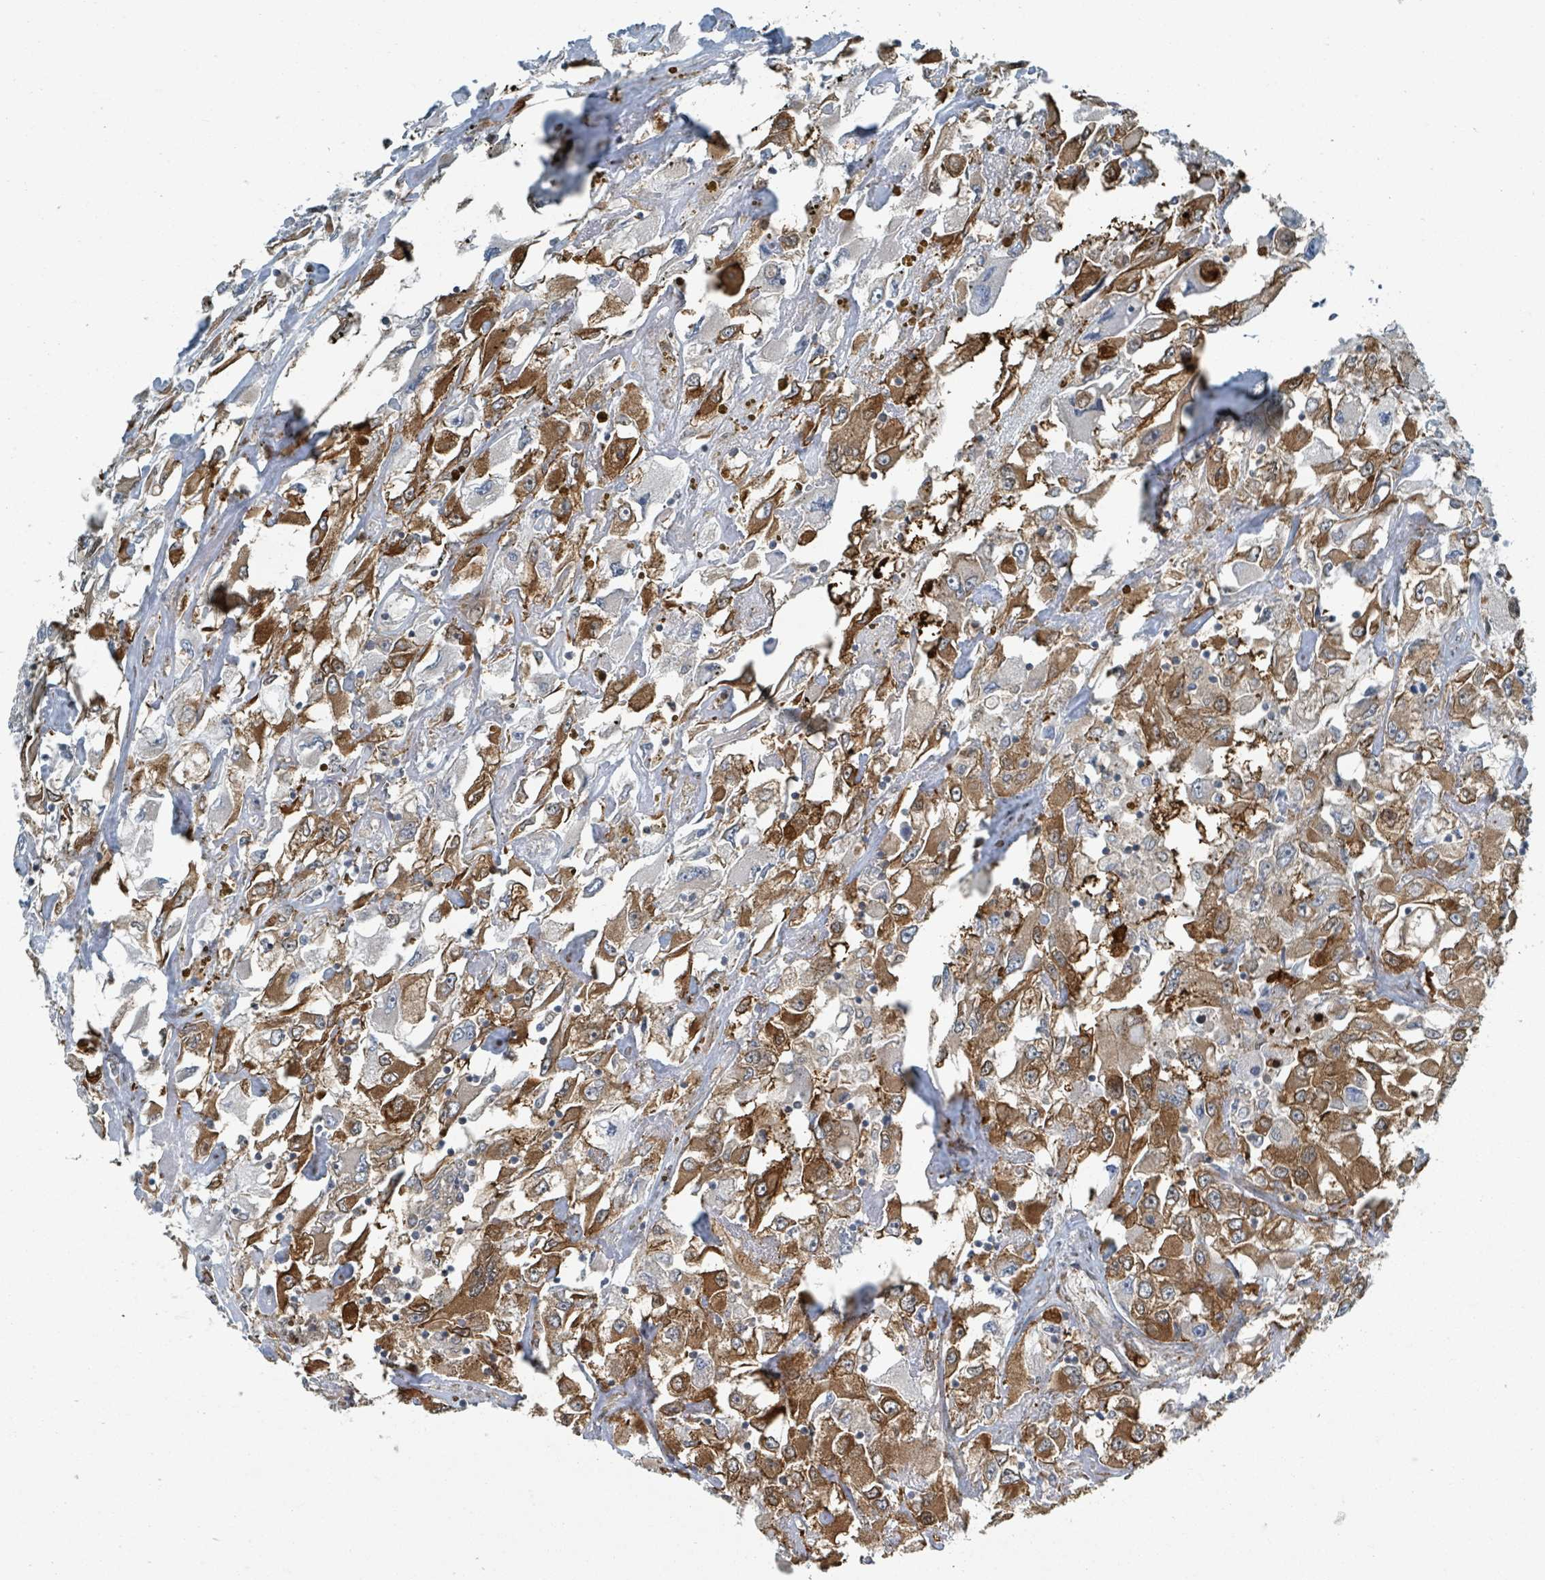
{"staining": {"intensity": "moderate", "quantity": ">75%", "location": "cytoplasmic/membranous"}, "tissue": "renal cancer", "cell_type": "Tumor cells", "image_type": "cancer", "snomed": [{"axis": "morphology", "description": "Adenocarcinoma, NOS"}, {"axis": "topography", "description": "Kidney"}], "caption": "Immunohistochemical staining of human renal cancer exhibits medium levels of moderate cytoplasmic/membranous protein staining in approximately >75% of tumor cells.", "gene": "RHPN2", "patient": {"sex": "female", "age": 52}}